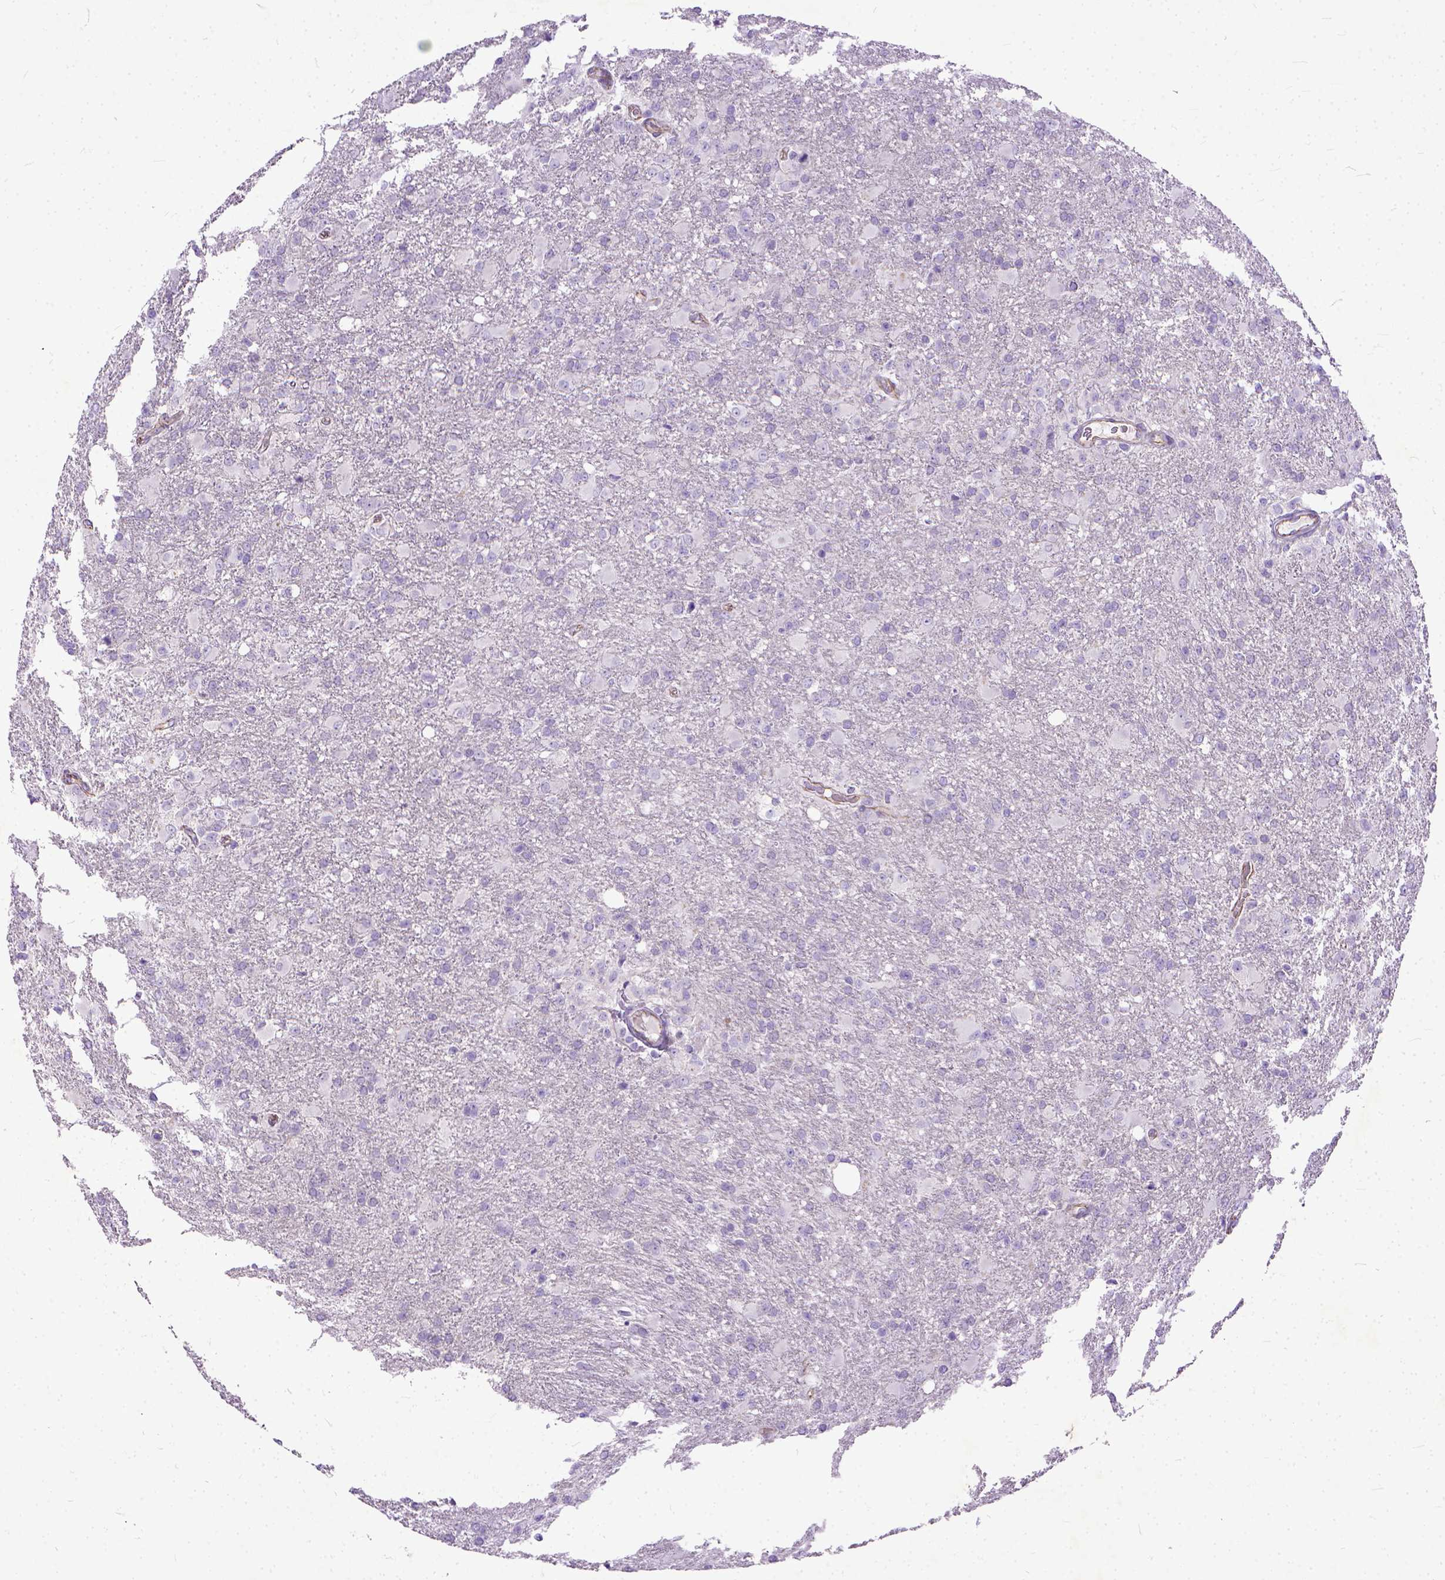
{"staining": {"intensity": "negative", "quantity": "none", "location": "none"}, "tissue": "glioma", "cell_type": "Tumor cells", "image_type": "cancer", "snomed": [{"axis": "morphology", "description": "Glioma, malignant, High grade"}, {"axis": "topography", "description": "Brain"}], "caption": "This photomicrograph is of glioma stained with immunohistochemistry to label a protein in brown with the nuclei are counter-stained blue. There is no staining in tumor cells.", "gene": "ADGRF1", "patient": {"sex": "male", "age": 68}}